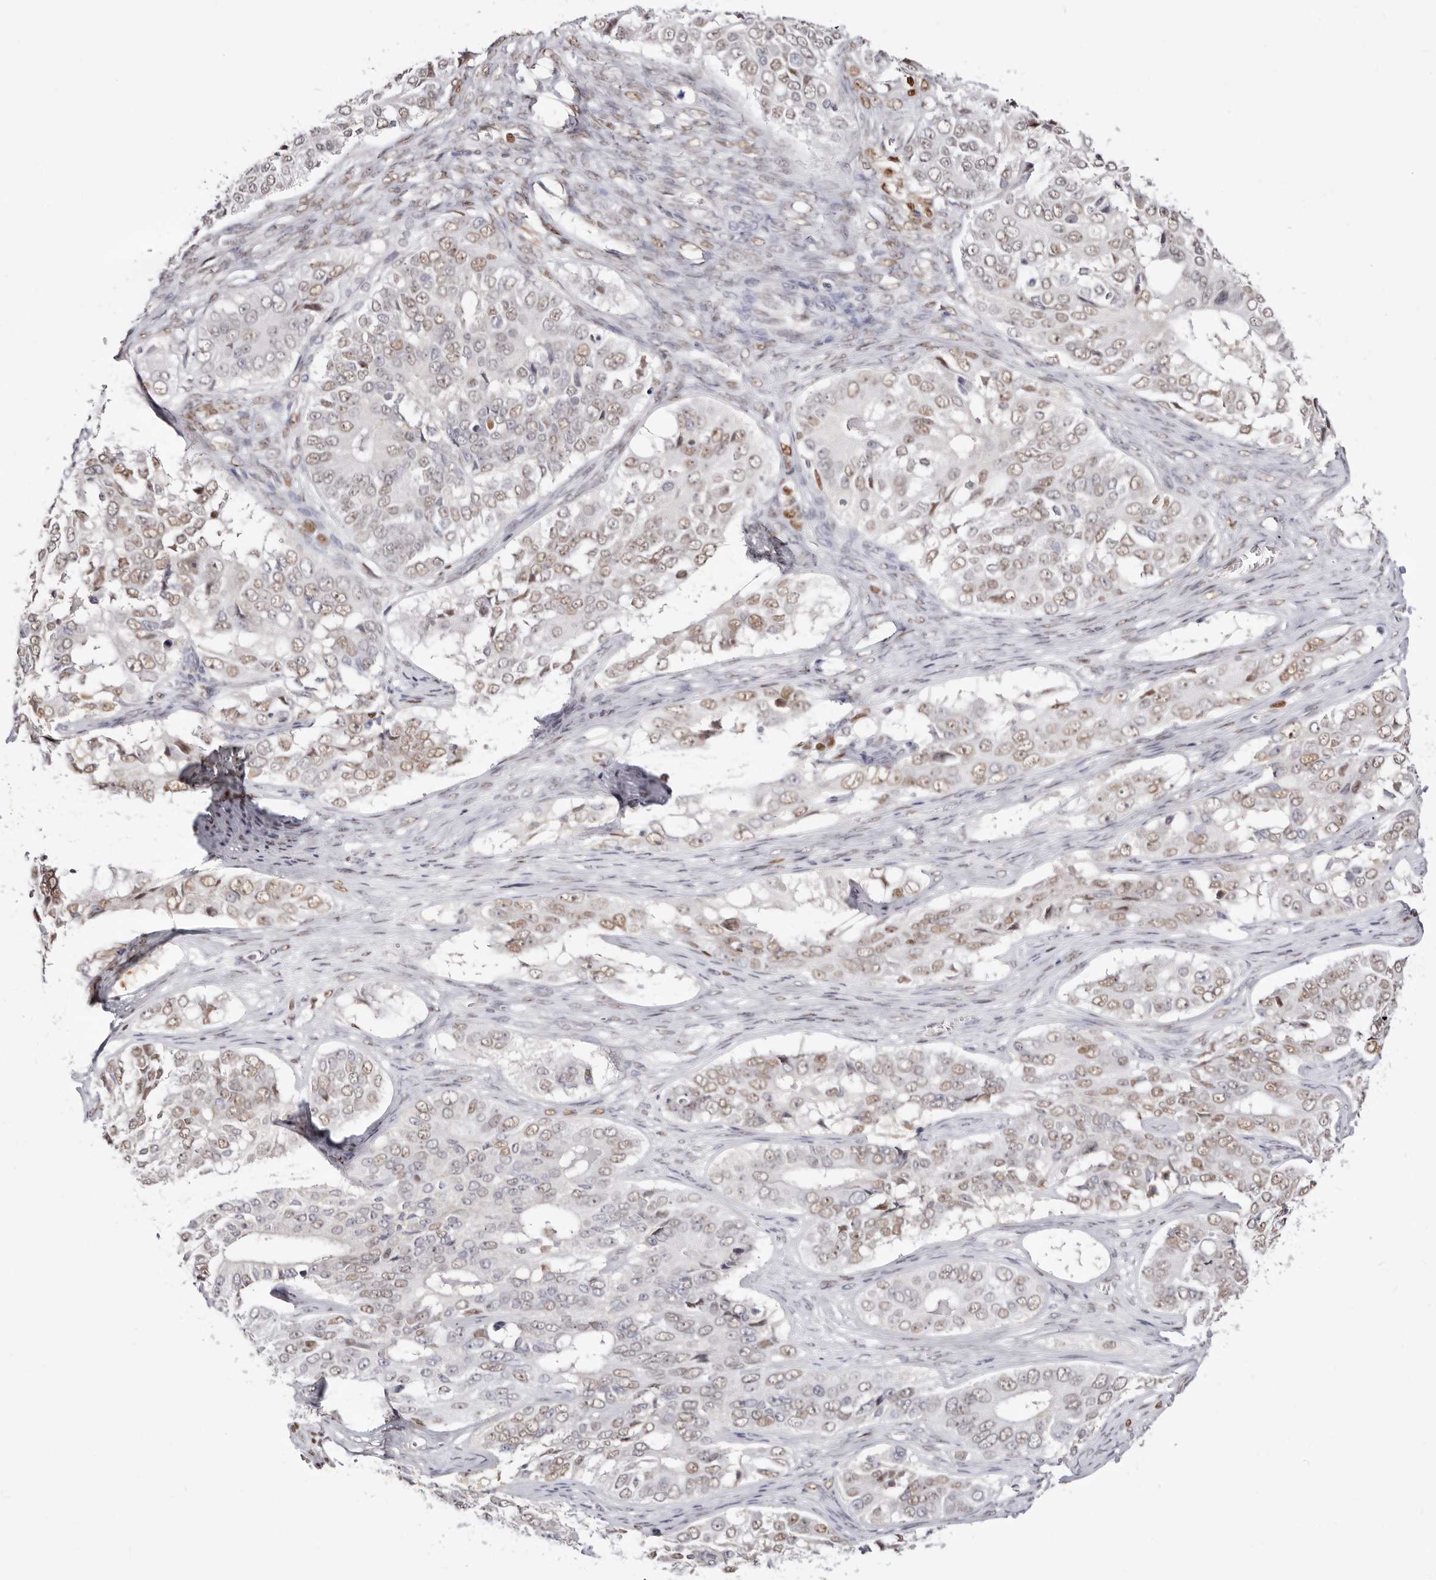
{"staining": {"intensity": "weak", "quantity": ">75%", "location": "nuclear"}, "tissue": "ovarian cancer", "cell_type": "Tumor cells", "image_type": "cancer", "snomed": [{"axis": "morphology", "description": "Carcinoma, endometroid"}, {"axis": "topography", "description": "Ovary"}], "caption": "This micrograph exhibits ovarian cancer (endometroid carcinoma) stained with IHC to label a protein in brown. The nuclear of tumor cells show weak positivity for the protein. Nuclei are counter-stained blue.", "gene": "TKT", "patient": {"sex": "female", "age": 51}}